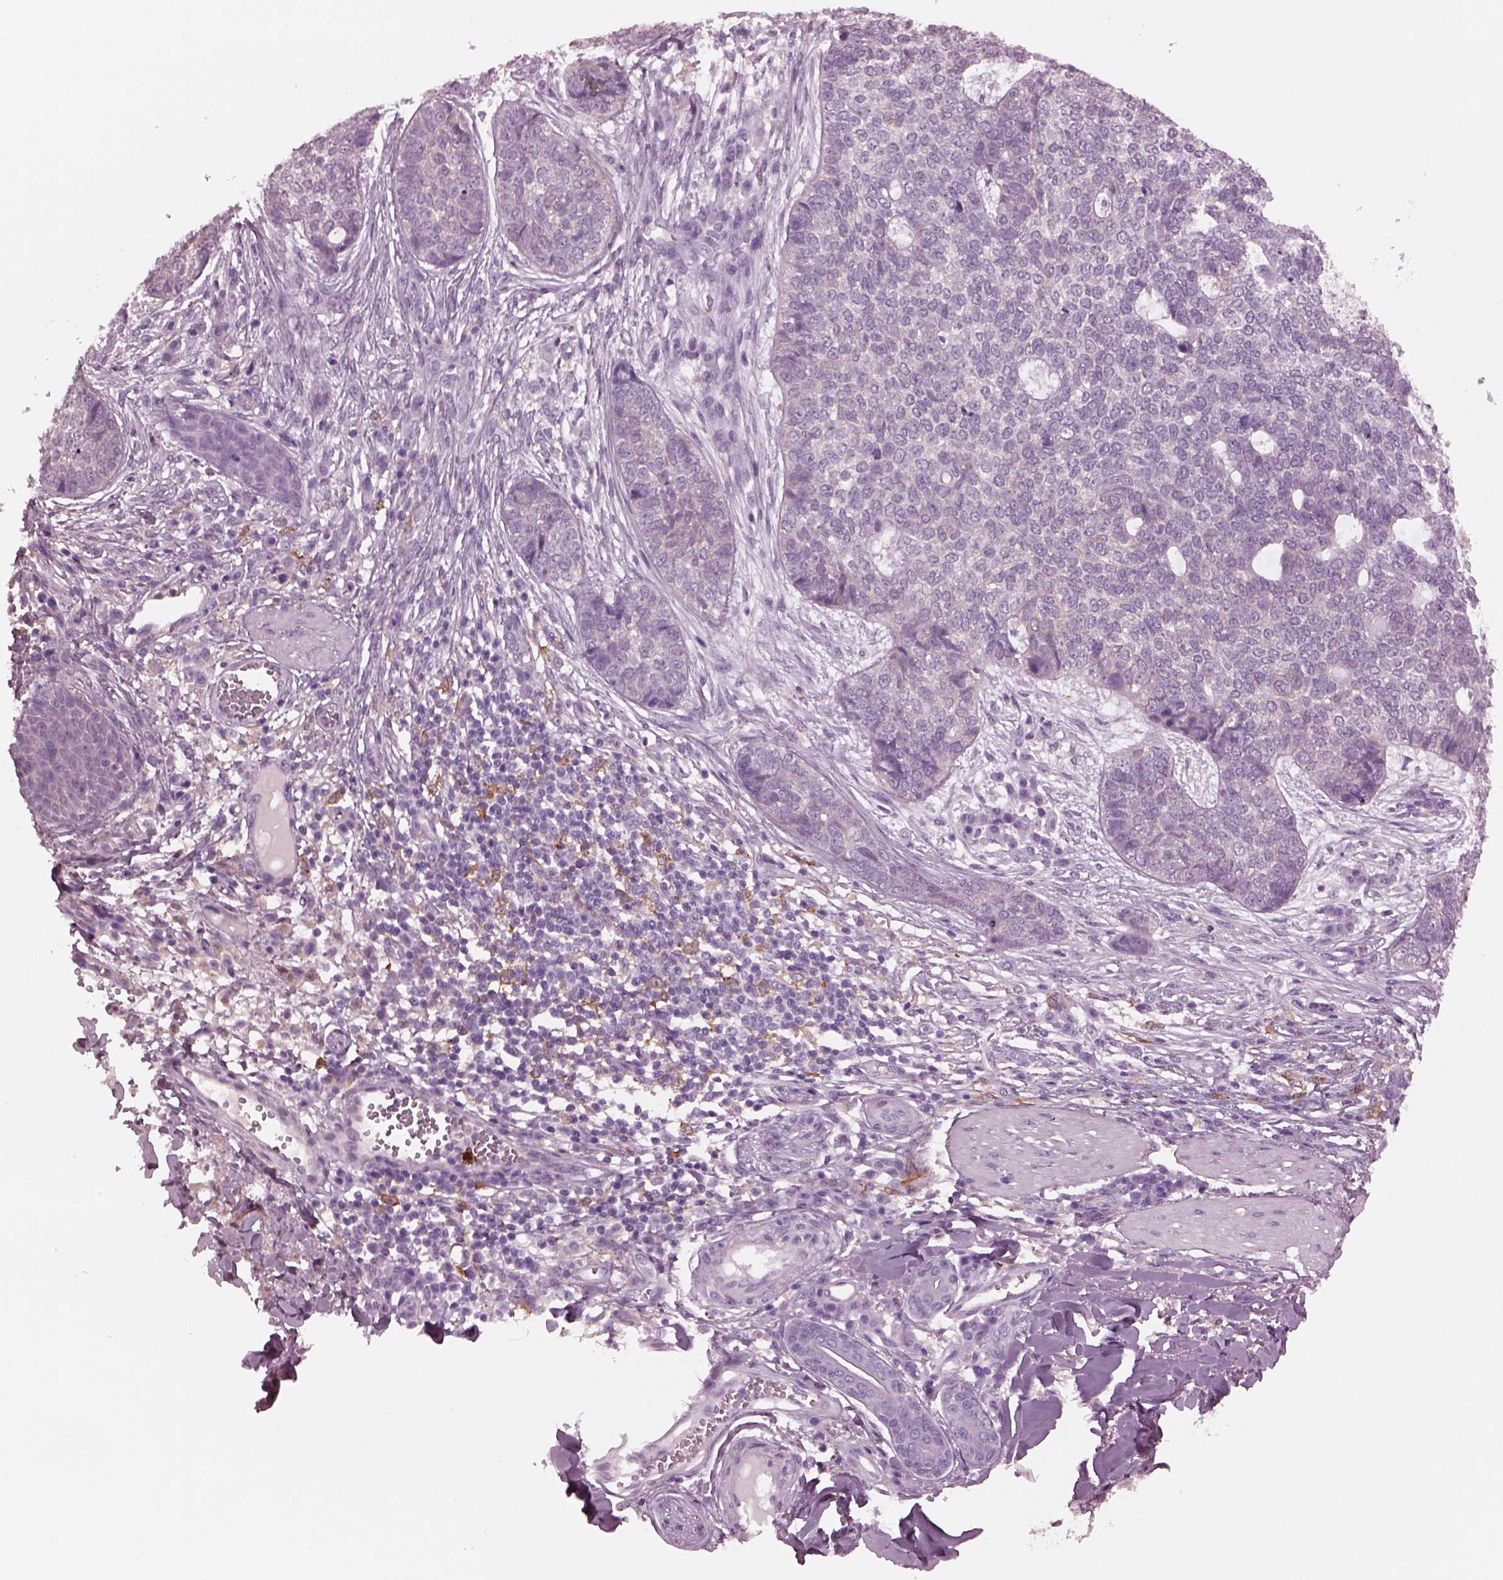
{"staining": {"intensity": "negative", "quantity": "none", "location": "none"}, "tissue": "skin cancer", "cell_type": "Tumor cells", "image_type": "cancer", "snomed": [{"axis": "morphology", "description": "Basal cell carcinoma"}, {"axis": "topography", "description": "Skin"}], "caption": "Skin cancer (basal cell carcinoma) was stained to show a protein in brown. There is no significant expression in tumor cells.", "gene": "SHTN1", "patient": {"sex": "female", "age": 69}}